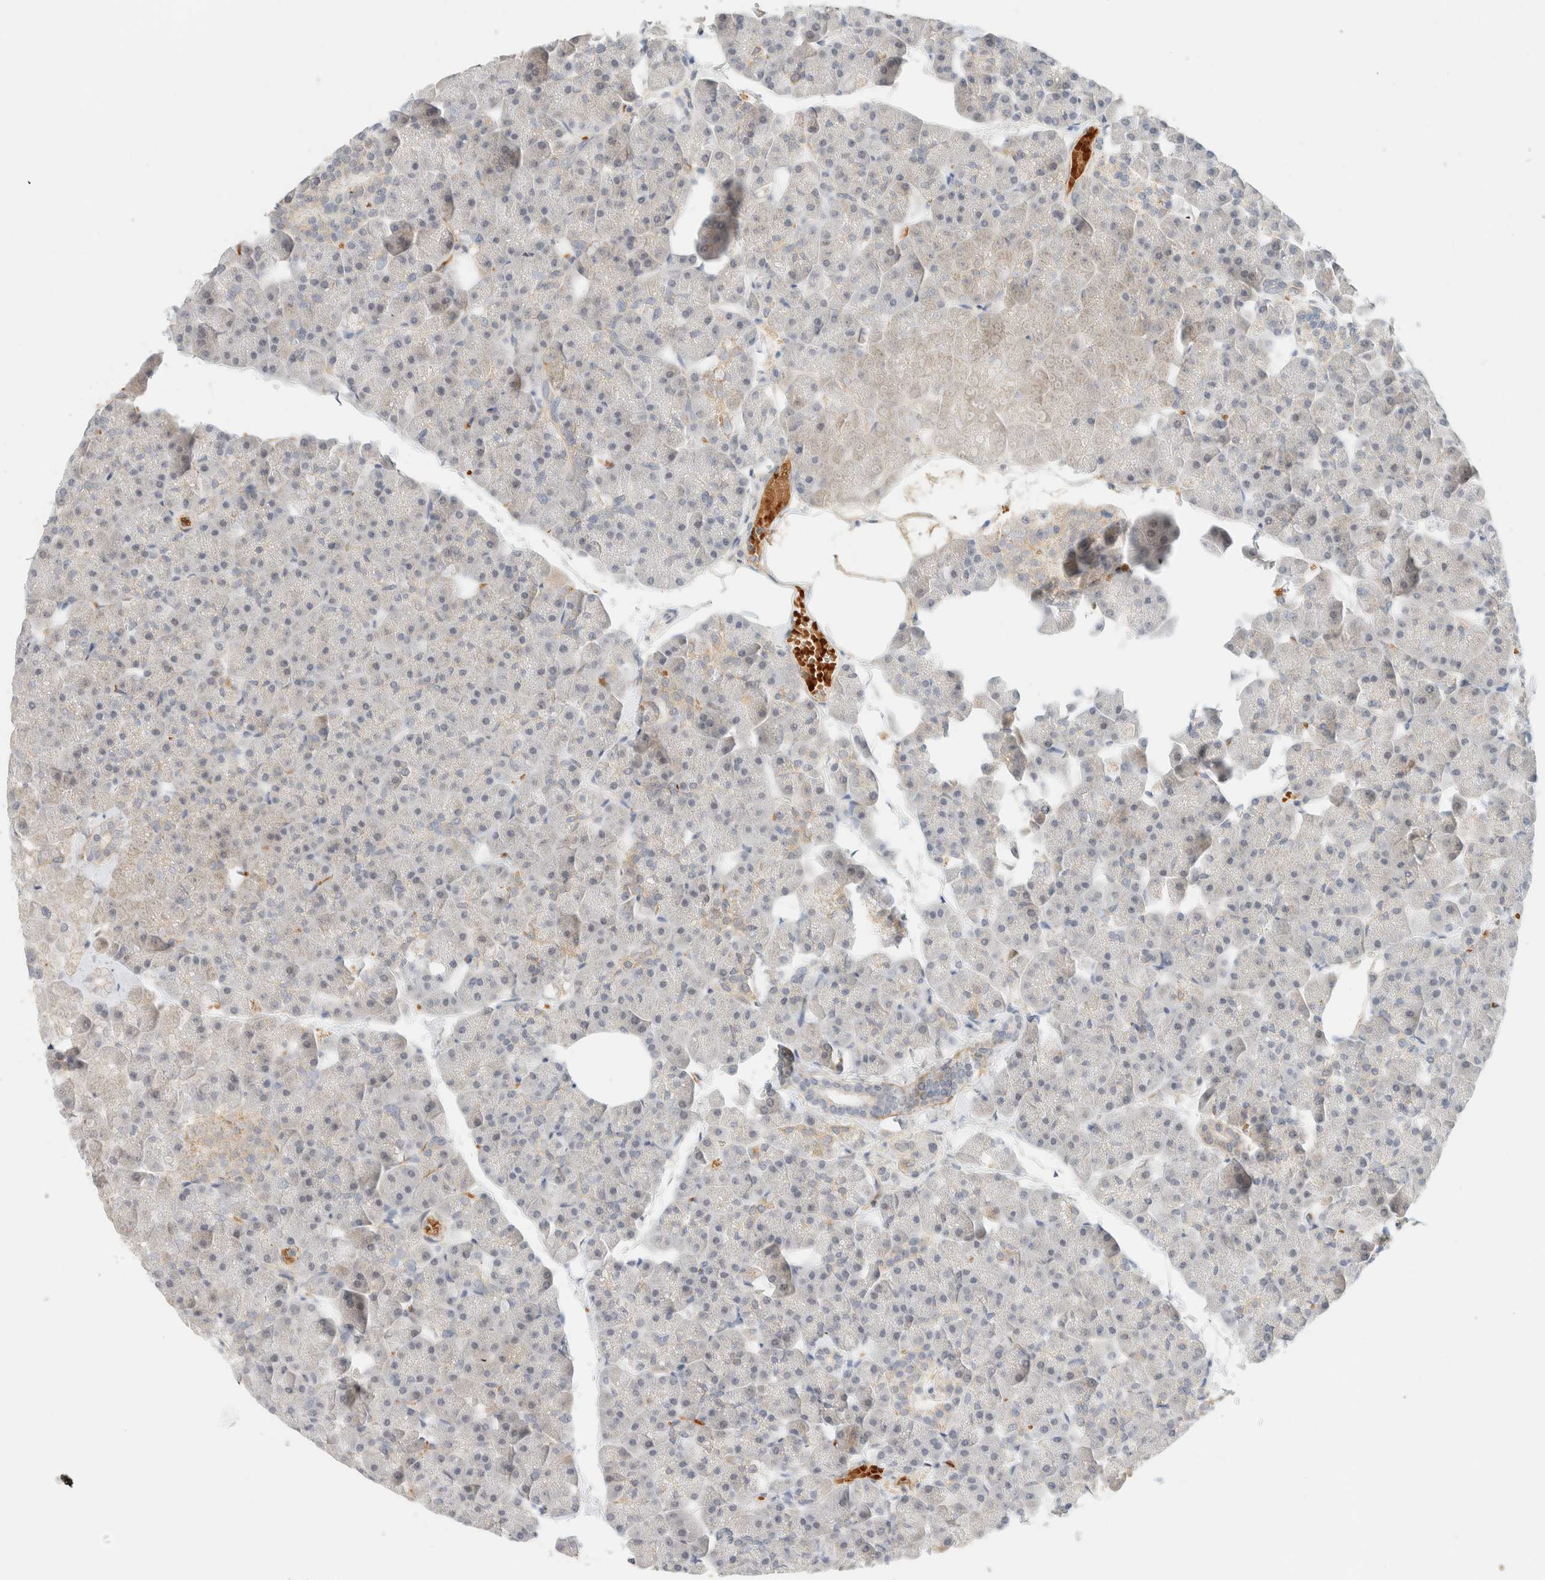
{"staining": {"intensity": "negative", "quantity": "none", "location": "none"}, "tissue": "pancreas", "cell_type": "Exocrine glandular cells", "image_type": "normal", "snomed": [{"axis": "morphology", "description": "Normal tissue, NOS"}, {"axis": "topography", "description": "Pancreas"}], "caption": "The histopathology image displays no staining of exocrine glandular cells in benign pancreas. The staining is performed using DAB brown chromogen with nuclei counter-stained in using hematoxylin.", "gene": "TNK1", "patient": {"sex": "male", "age": 35}}